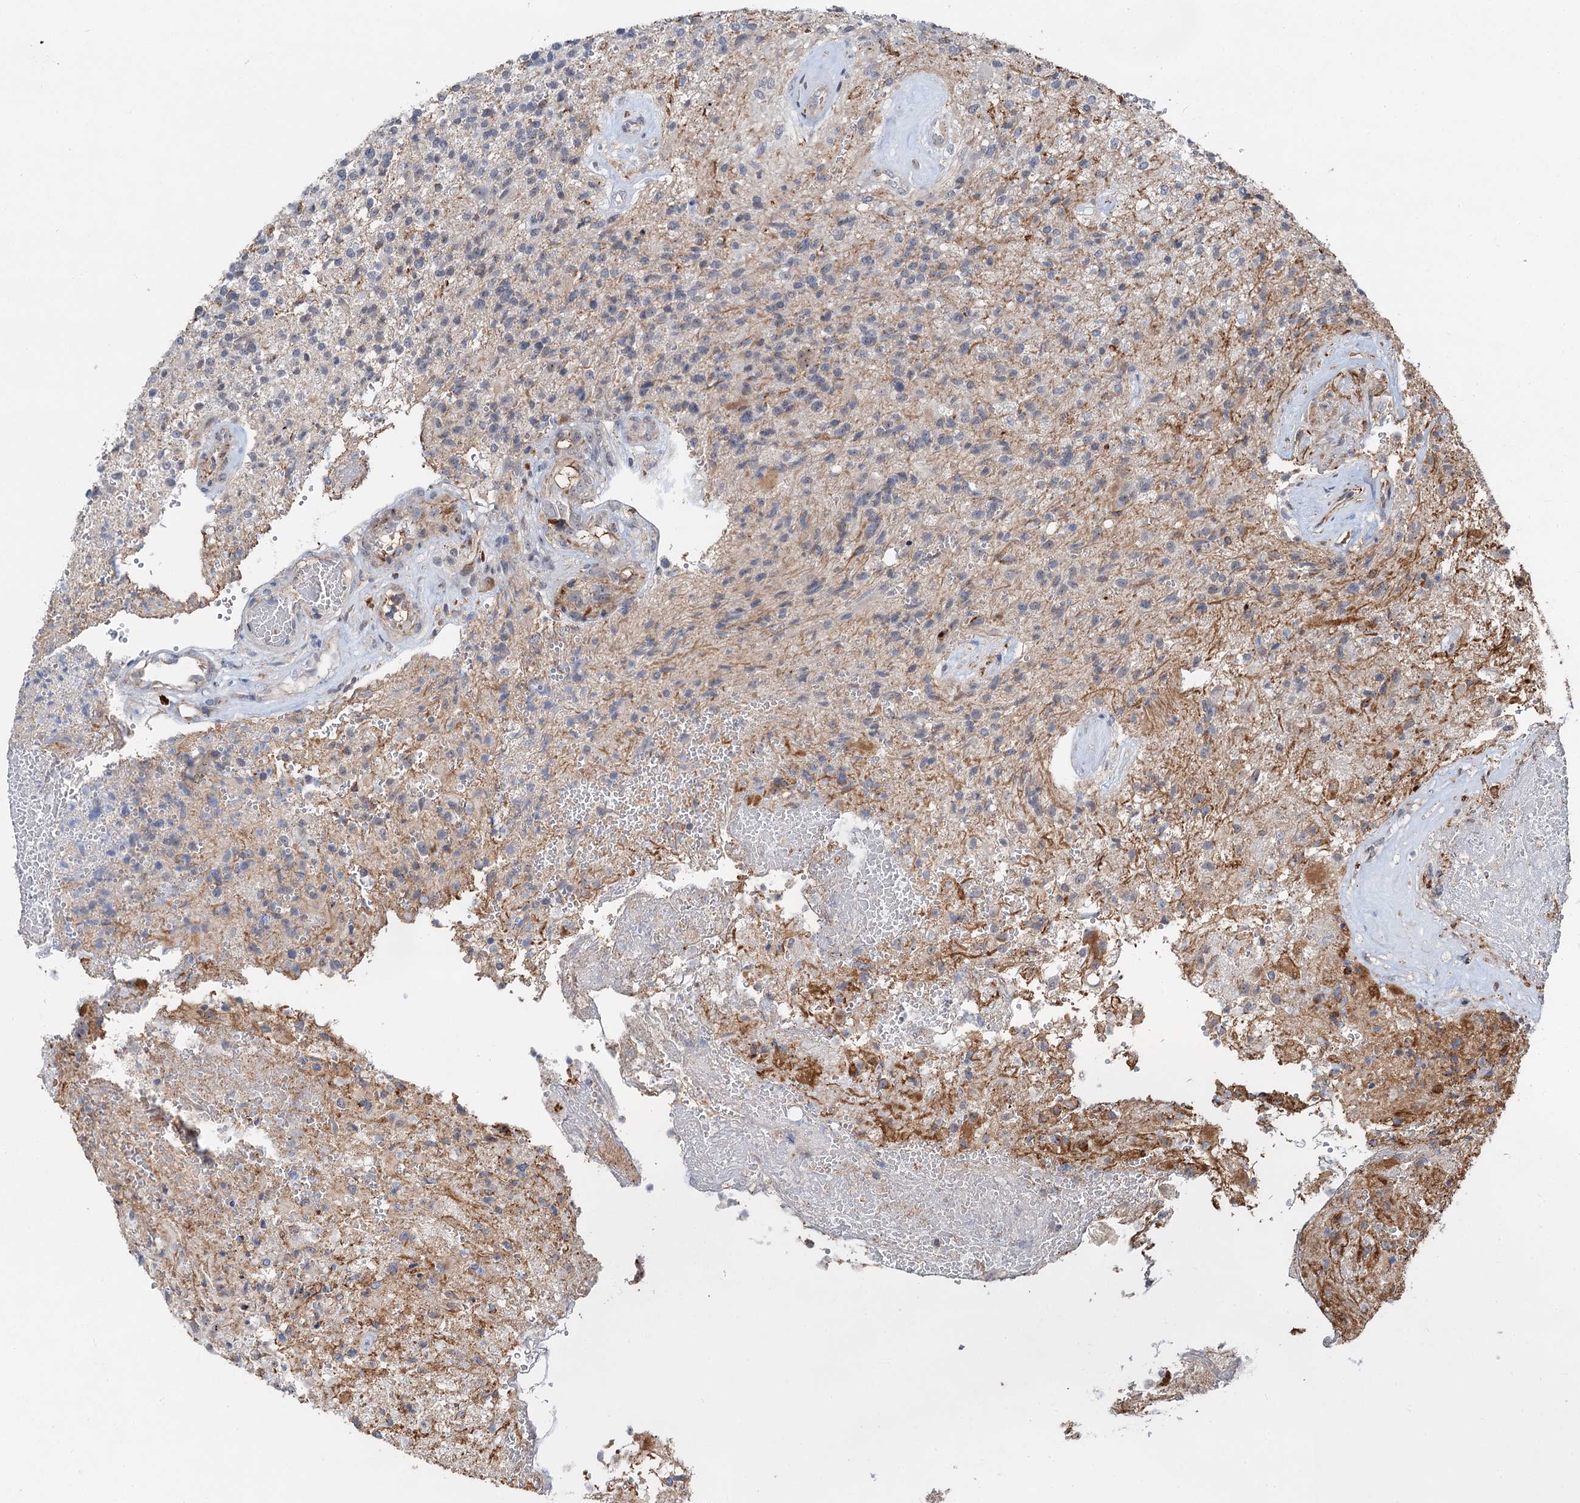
{"staining": {"intensity": "negative", "quantity": "none", "location": "none"}, "tissue": "glioma", "cell_type": "Tumor cells", "image_type": "cancer", "snomed": [{"axis": "morphology", "description": "Glioma, malignant, High grade"}, {"axis": "topography", "description": "Brain"}], "caption": "IHC micrograph of human glioma stained for a protein (brown), which shows no expression in tumor cells.", "gene": "TMA16", "patient": {"sex": "male", "age": 56}}